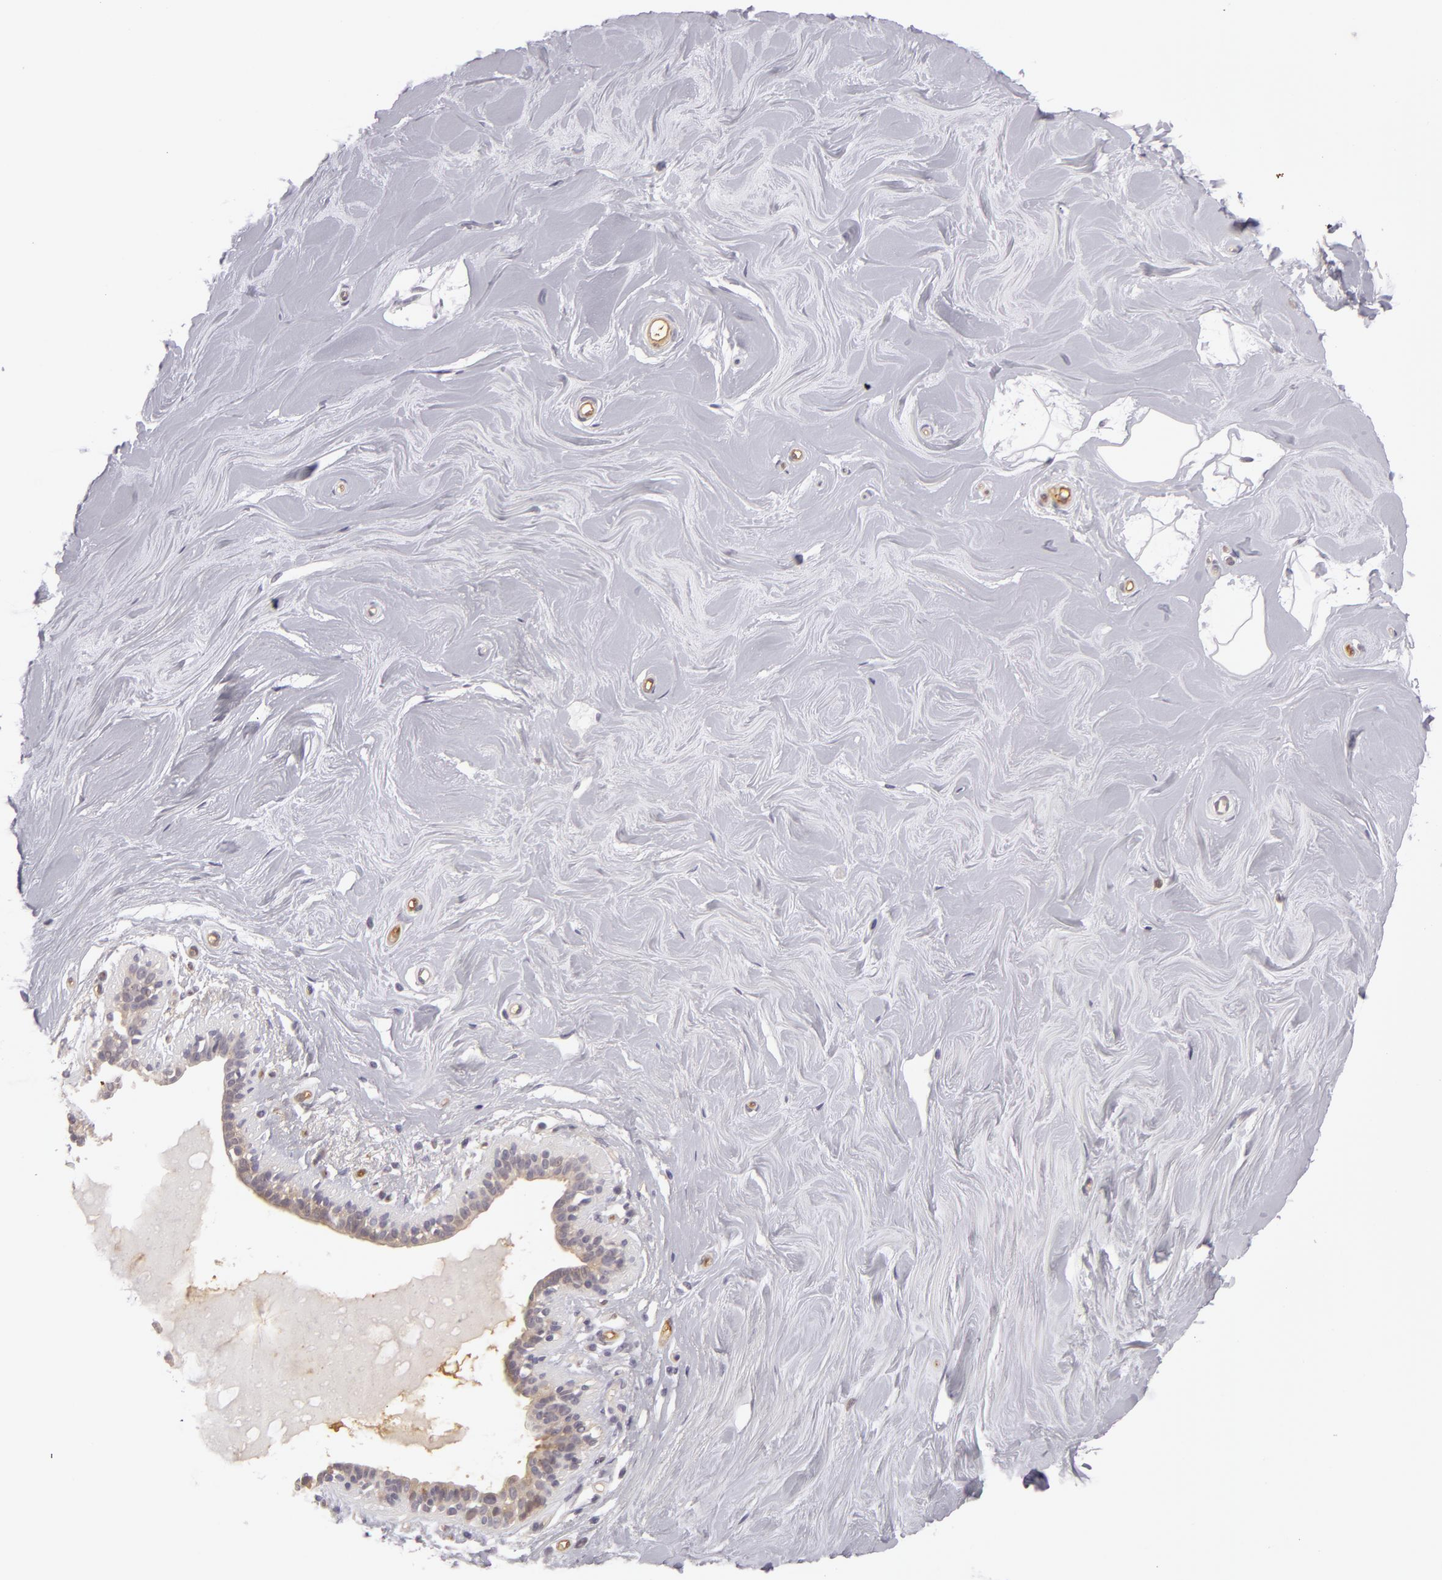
{"staining": {"intensity": "negative", "quantity": "none", "location": "none"}, "tissue": "adipose tissue", "cell_type": "Adipocytes", "image_type": "normal", "snomed": [{"axis": "morphology", "description": "Normal tissue, NOS"}, {"axis": "topography", "description": "Breast"}], "caption": "DAB immunohistochemical staining of normal human adipose tissue exhibits no significant staining in adipocytes.", "gene": "ZNF229", "patient": {"sex": "female", "age": 44}}